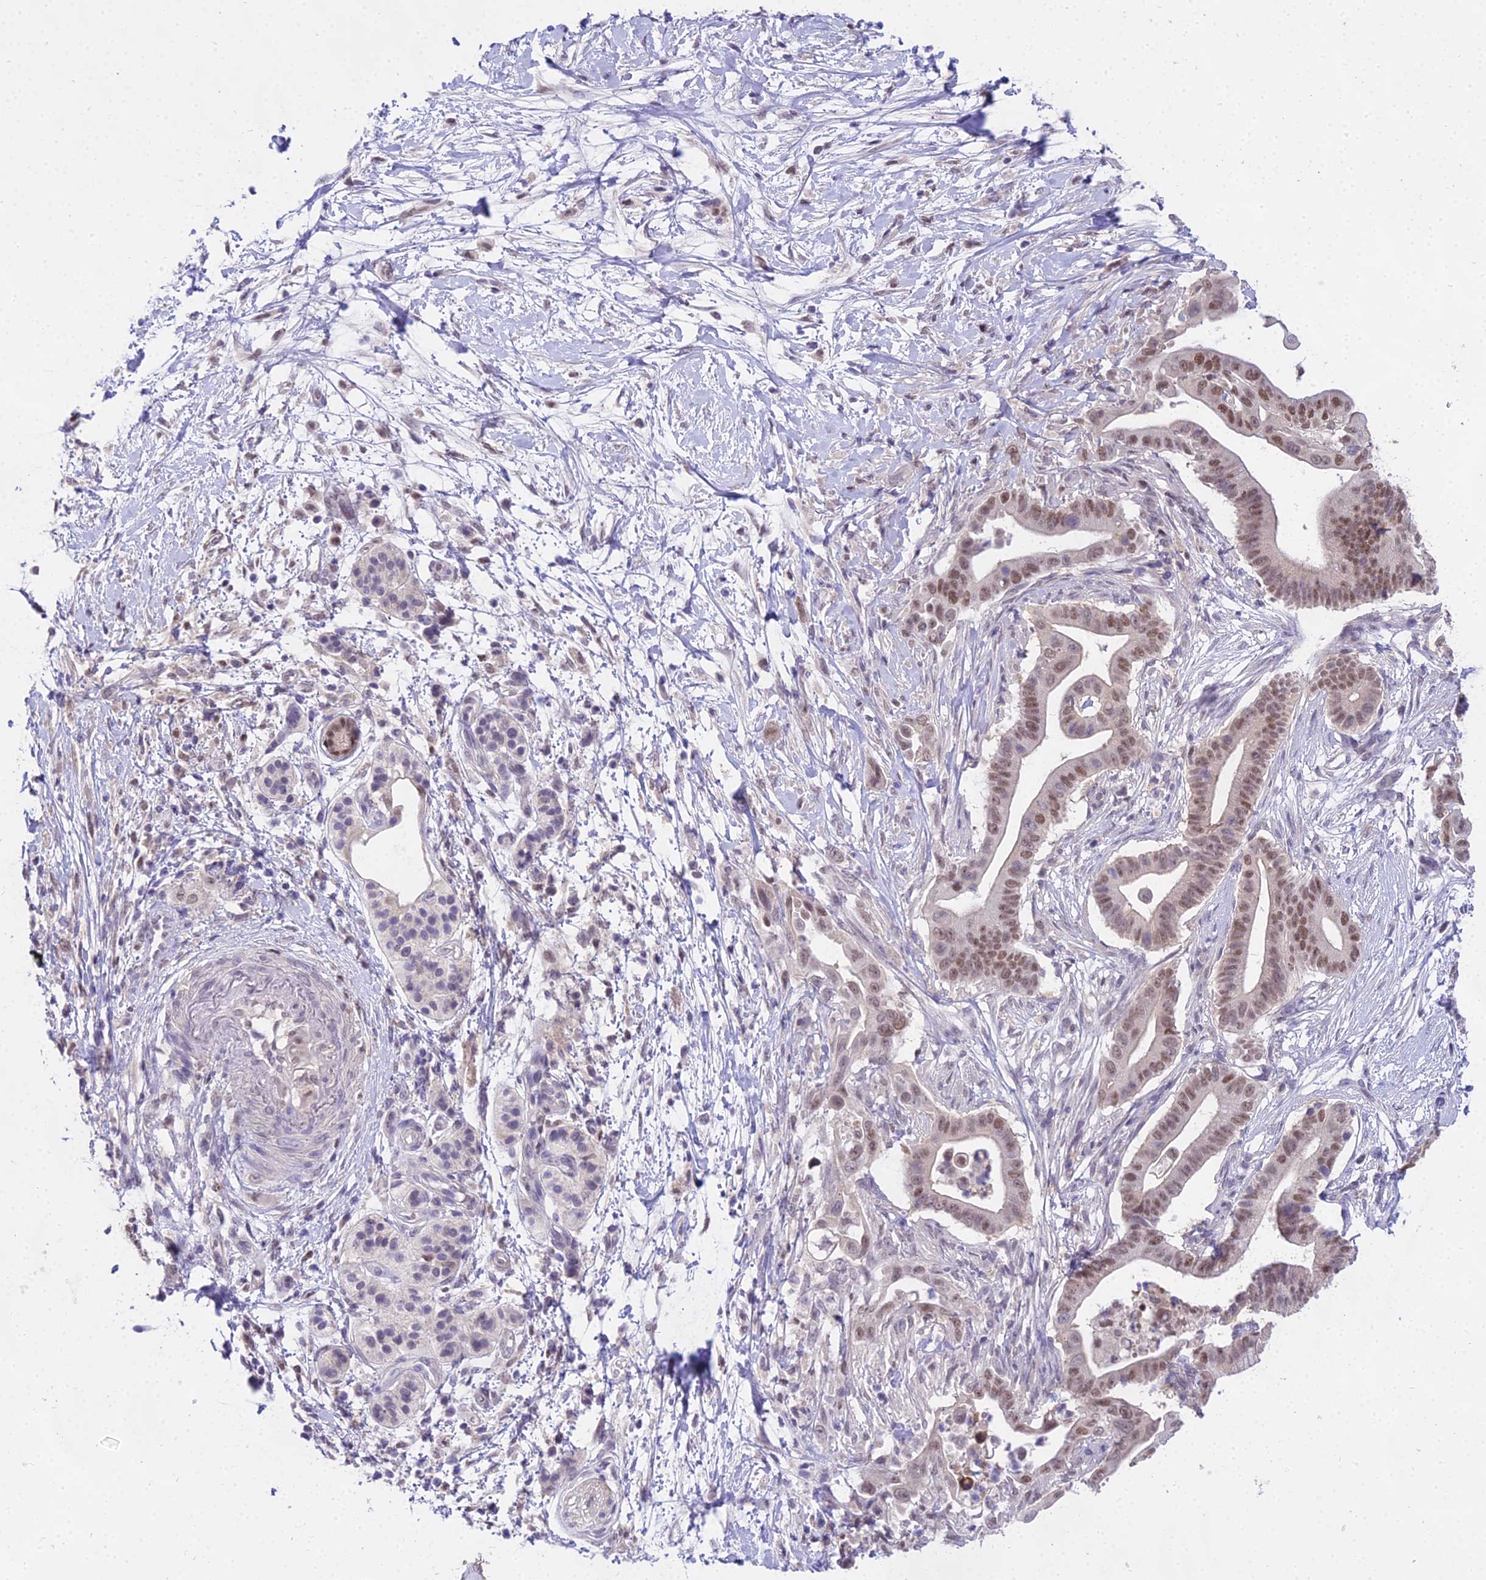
{"staining": {"intensity": "moderate", "quantity": ">75%", "location": "nuclear"}, "tissue": "pancreatic cancer", "cell_type": "Tumor cells", "image_type": "cancer", "snomed": [{"axis": "morphology", "description": "Adenocarcinoma, NOS"}, {"axis": "topography", "description": "Pancreas"}], "caption": "IHC histopathology image of human adenocarcinoma (pancreatic) stained for a protein (brown), which reveals medium levels of moderate nuclear positivity in approximately >75% of tumor cells.", "gene": "MAT2A", "patient": {"sex": "male", "age": 68}}